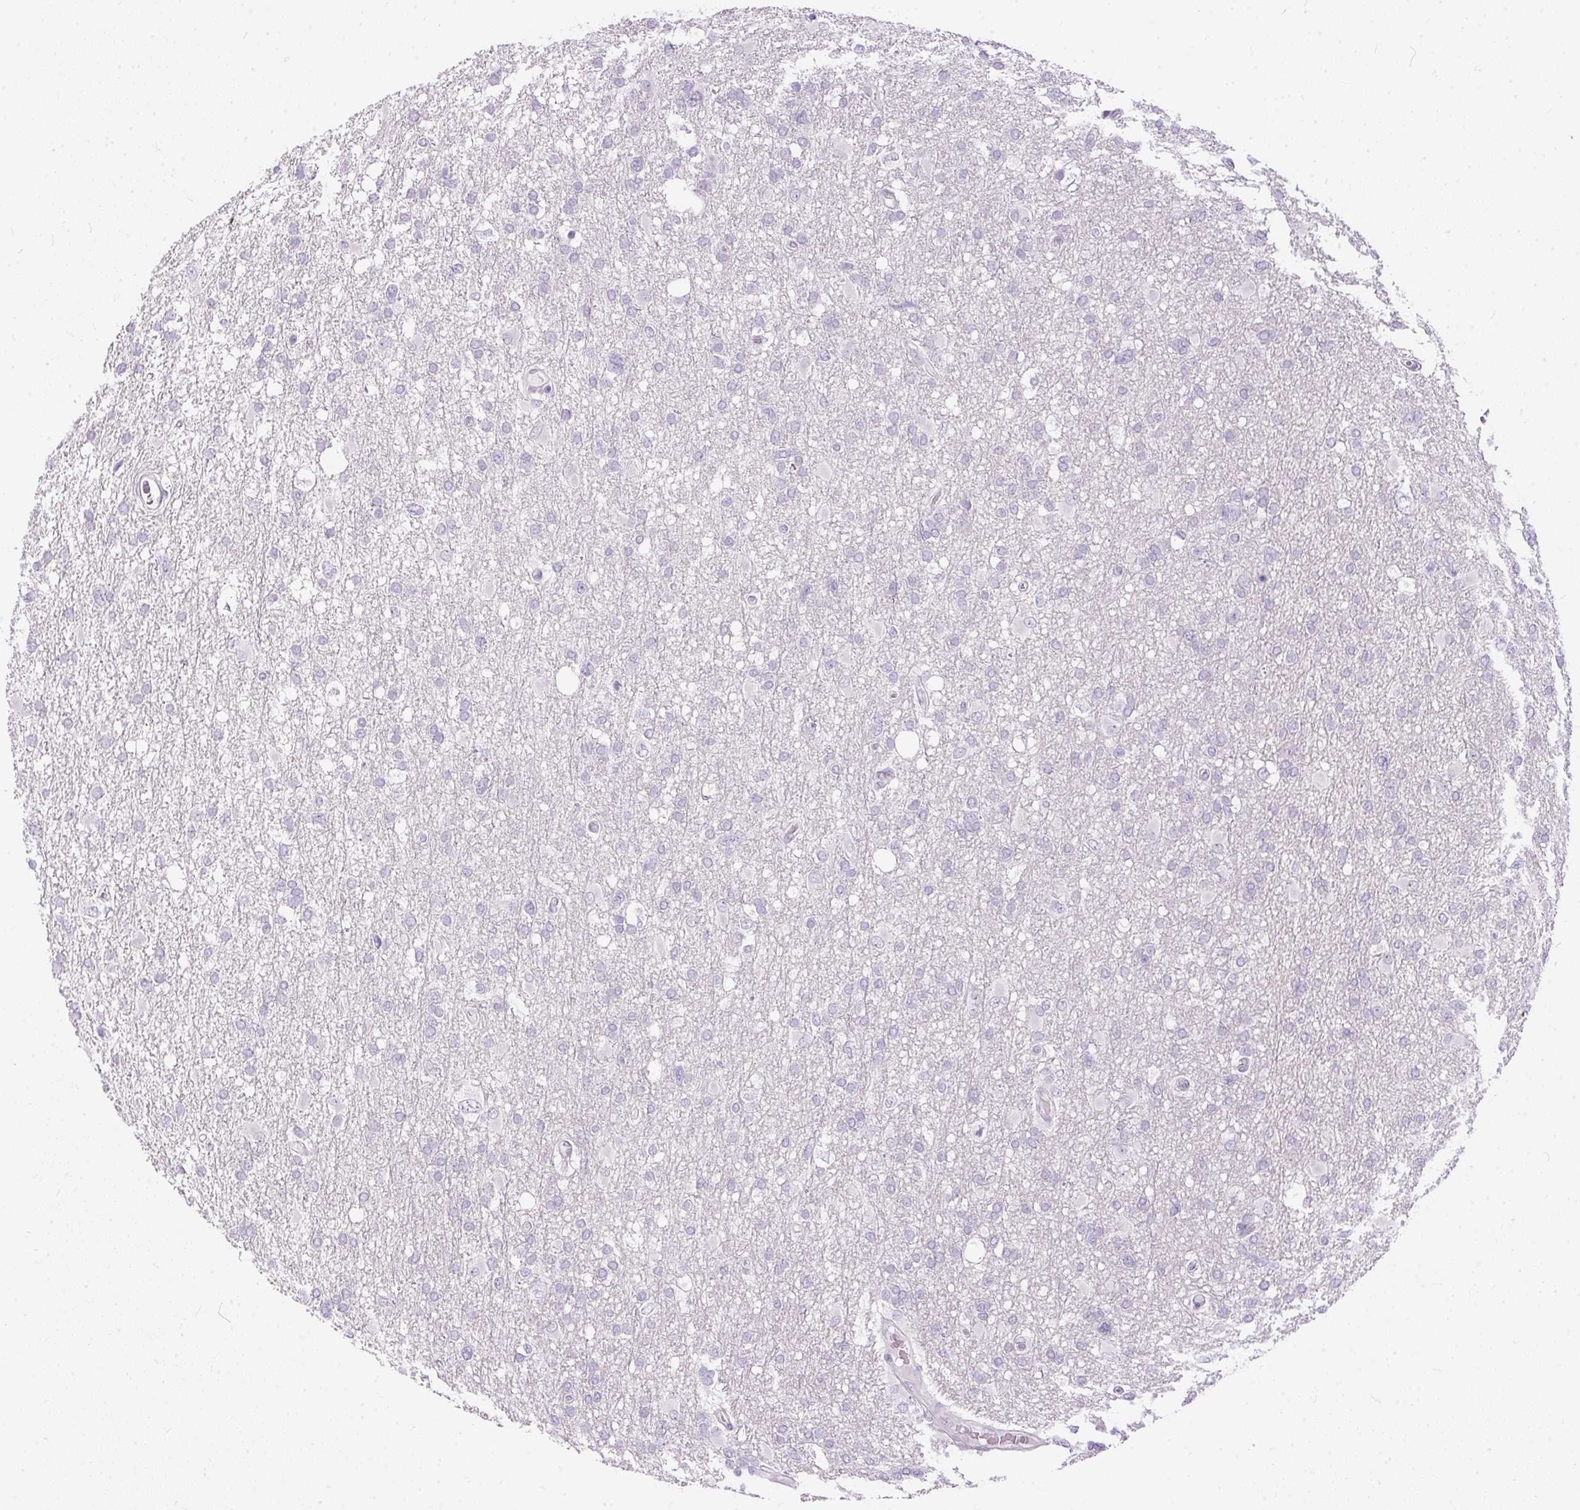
{"staining": {"intensity": "negative", "quantity": "none", "location": "none"}, "tissue": "glioma", "cell_type": "Tumor cells", "image_type": "cancer", "snomed": [{"axis": "morphology", "description": "Glioma, malignant, High grade"}, {"axis": "topography", "description": "Brain"}], "caption": "Tumor cells are negative for brown protein staining in glioma.", "gene": "GBP6", "patient": {"sex": "male", "age": 61}}